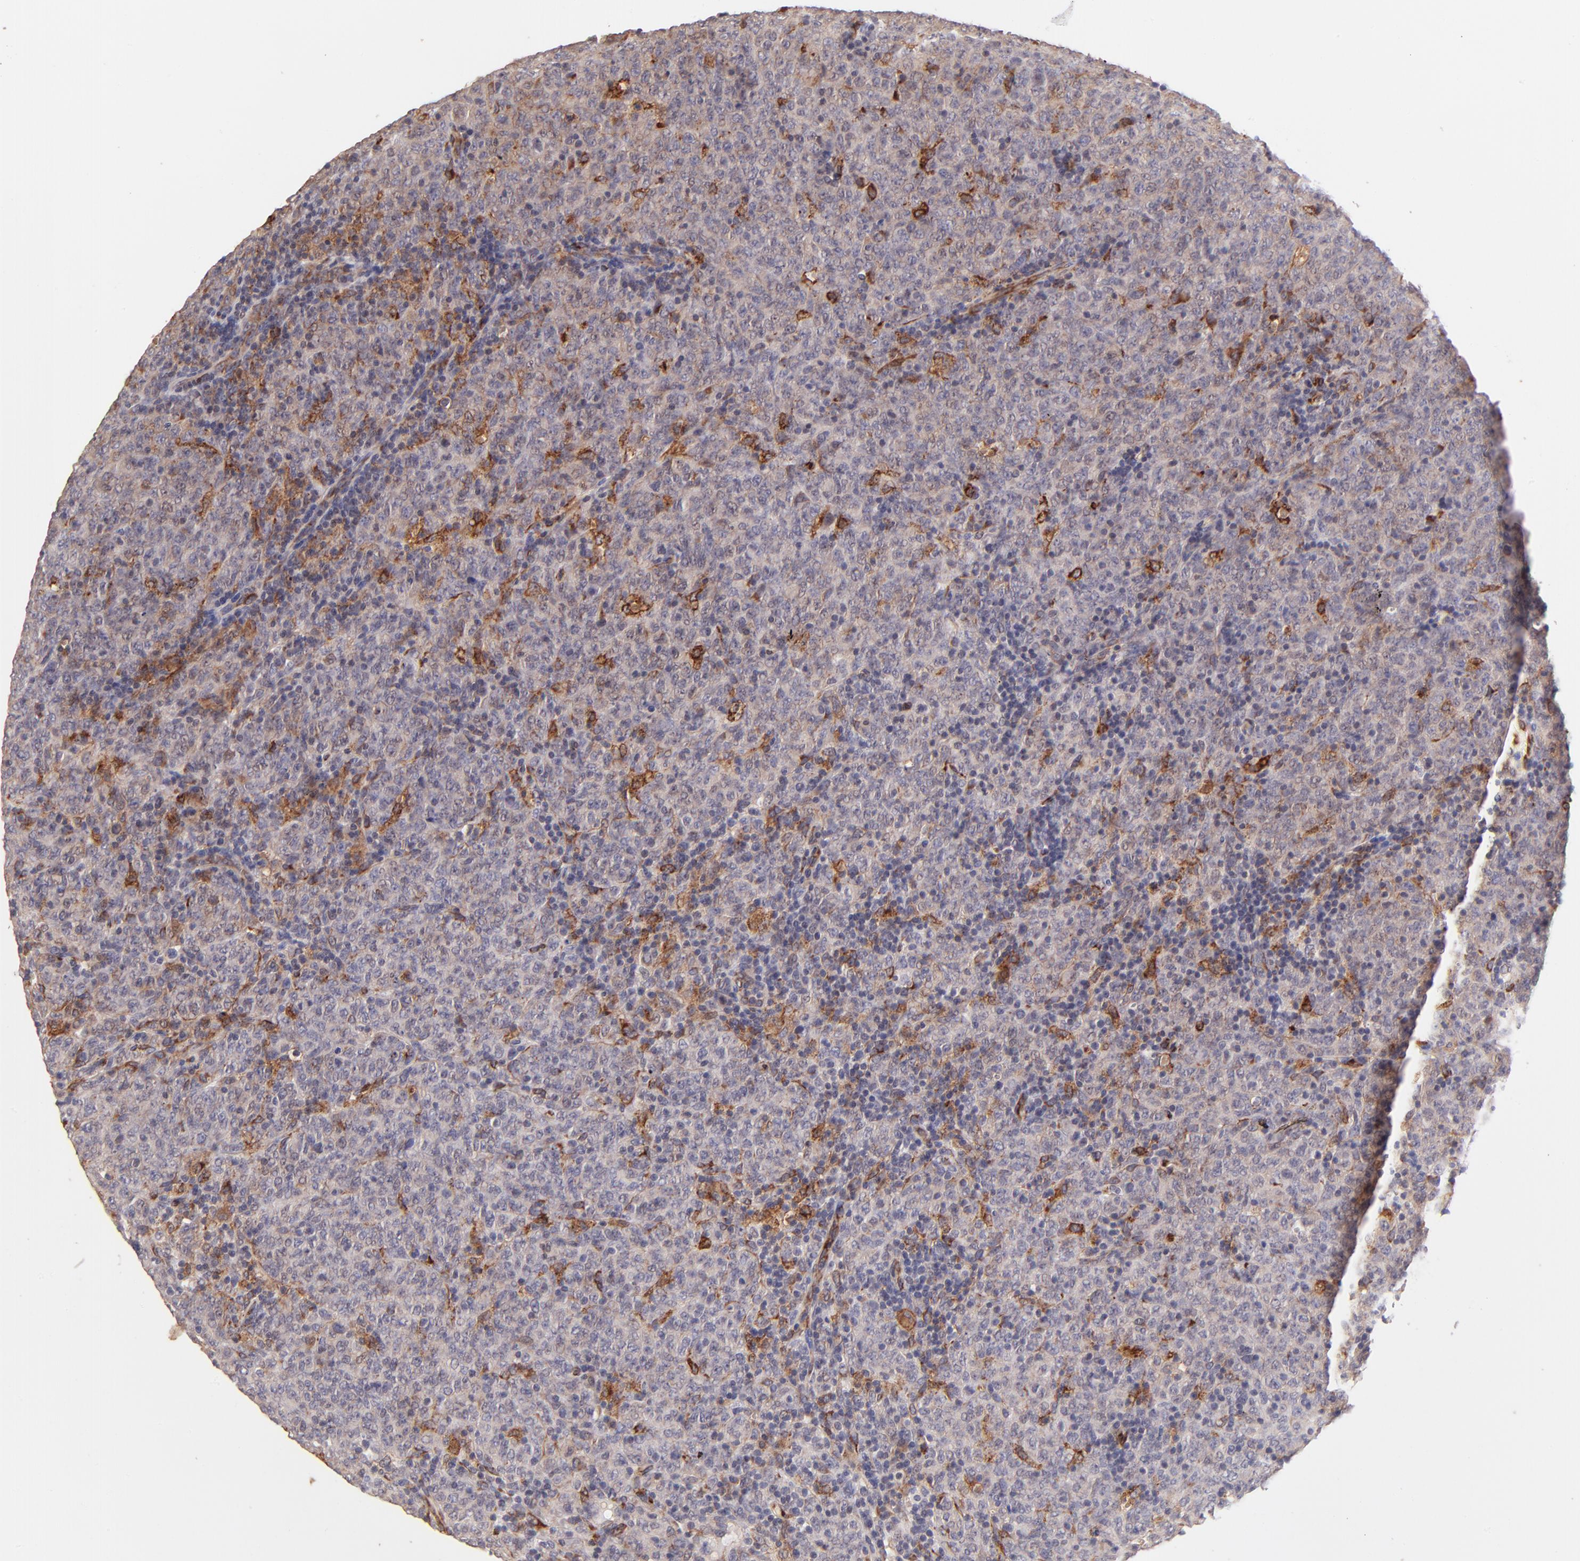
{"staining": {"intensity": "weak", "quantity": "25%-75%", "location": "cytoplasmic/membranous"}, "tissue": "lymphoma", "cell_type": "Tumor cells", "image_type": "cancer", "snomed": [{"axis": "morphology", "description": "Malignant lymphoma, non-Hodgkin's type, High grade"}, {"axis": "topography", "description": "Tonsil"}], "caption": "An immunohistochemistry micrograph of neoplastic tissue is shown. Protein staining in brown labels weak cytoplasmic/membranous positivity in high-grade malignant lymphoma, non-Hodgkin's type within tumor cells. The protein is shown in brown color, while the nuclei are stained blue.", "gene": "SPARC", "patient": {"sex": "female", "age": 36}}